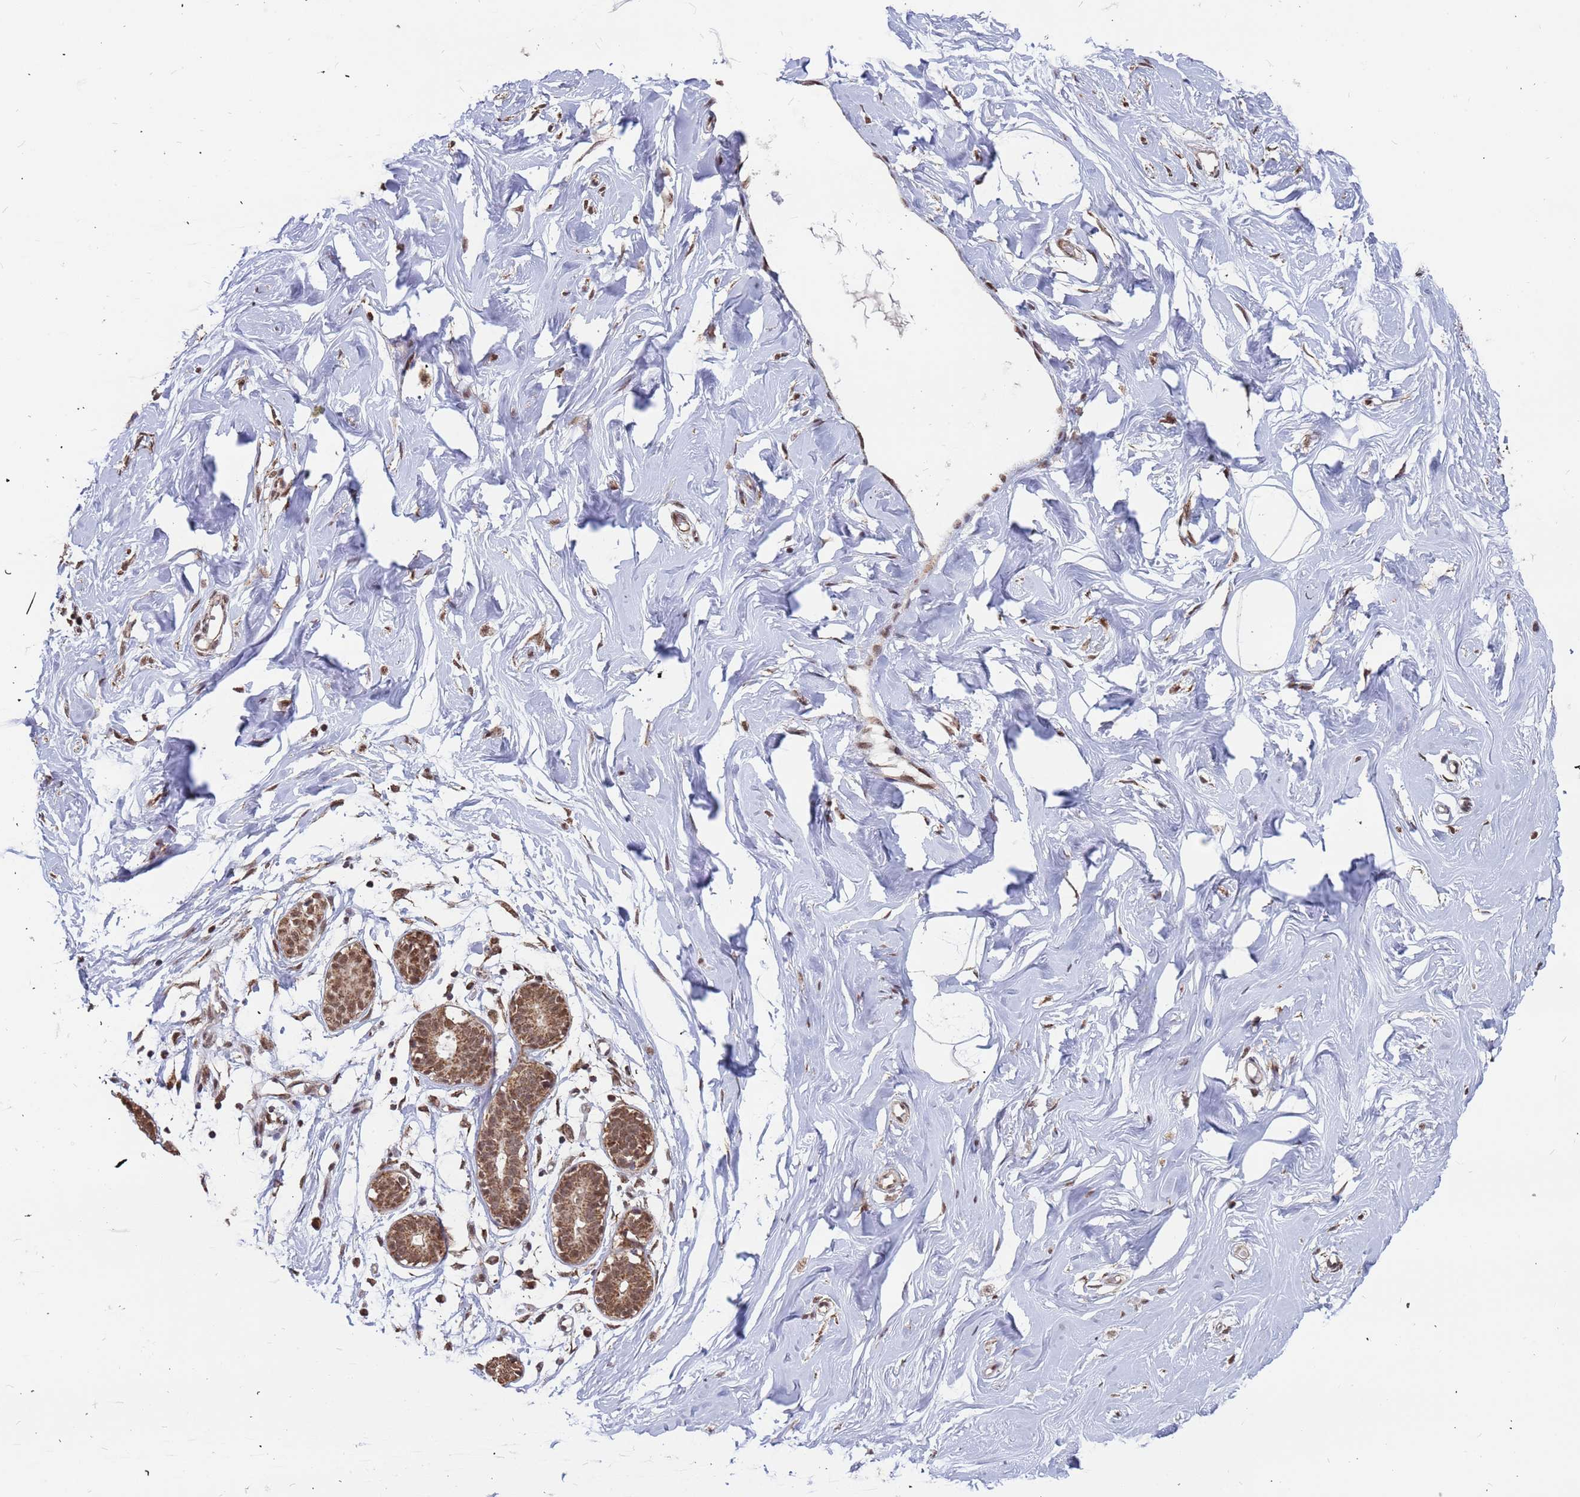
{"staining": {"intensity": "weak", "quantity": "25%-75%", "location": "cytoplasmic/membranous"}, "tissue": "breast", "cell_type": "Adipocytes", "image_type": "normal", "snomed": [{"axis": "morphology", "description": "Normal tissue, NOS"}, {"axis": "morphology", "description": "Adenoma, NOS"}, {"axis": "topography", "description": "Breast"}], "caption": "This photomicrograph shows immunohistochemistry staining of benign breast, with low weak cytoplasmic/membranous positivity in approximately 25%-75% of adipocytes.", "gene": "DENND2B", "patient": {"sex": "female", "age": 23}}